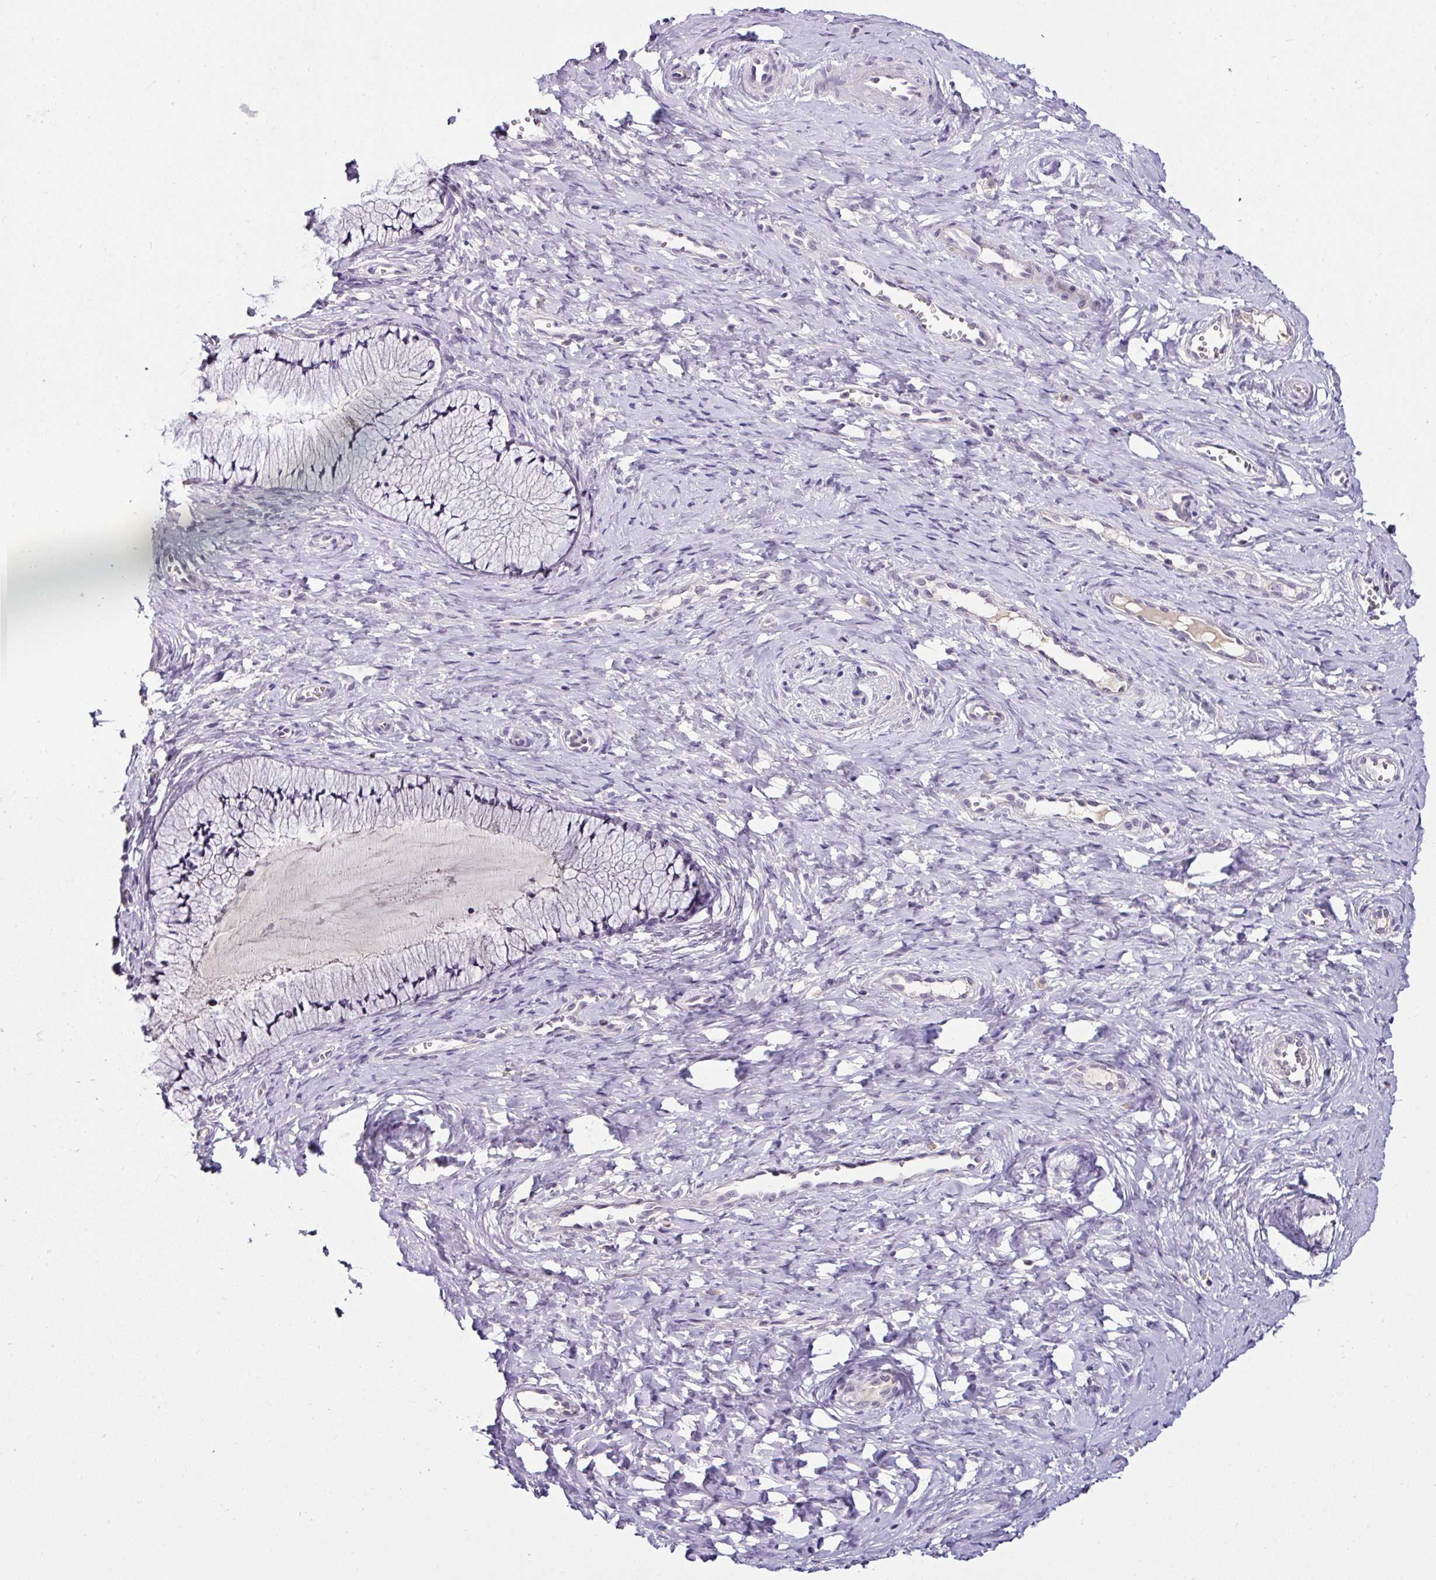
{"staining": {"intensity": "negative", "quantity": "none", "location": "none"}, "tissue": "cervix", "cell_type": "Glandular cells", "image_type": "normal", "snomed": [{"axis": "morphology", "description": "Normal tissue, NOS"}, {"axis": "topography", "description": "Cervix"}], "caption": "High power microscopy image of an immunohistochemistry (IHC) image of normal cervix, revealing no significant staining in glandular cells. The staining is performed using DAB brown chromogen with nuclei counter-stained in using hematoxylin.", "gene": "NAPSA", "patient": {"sex": "female", "age": 36}}